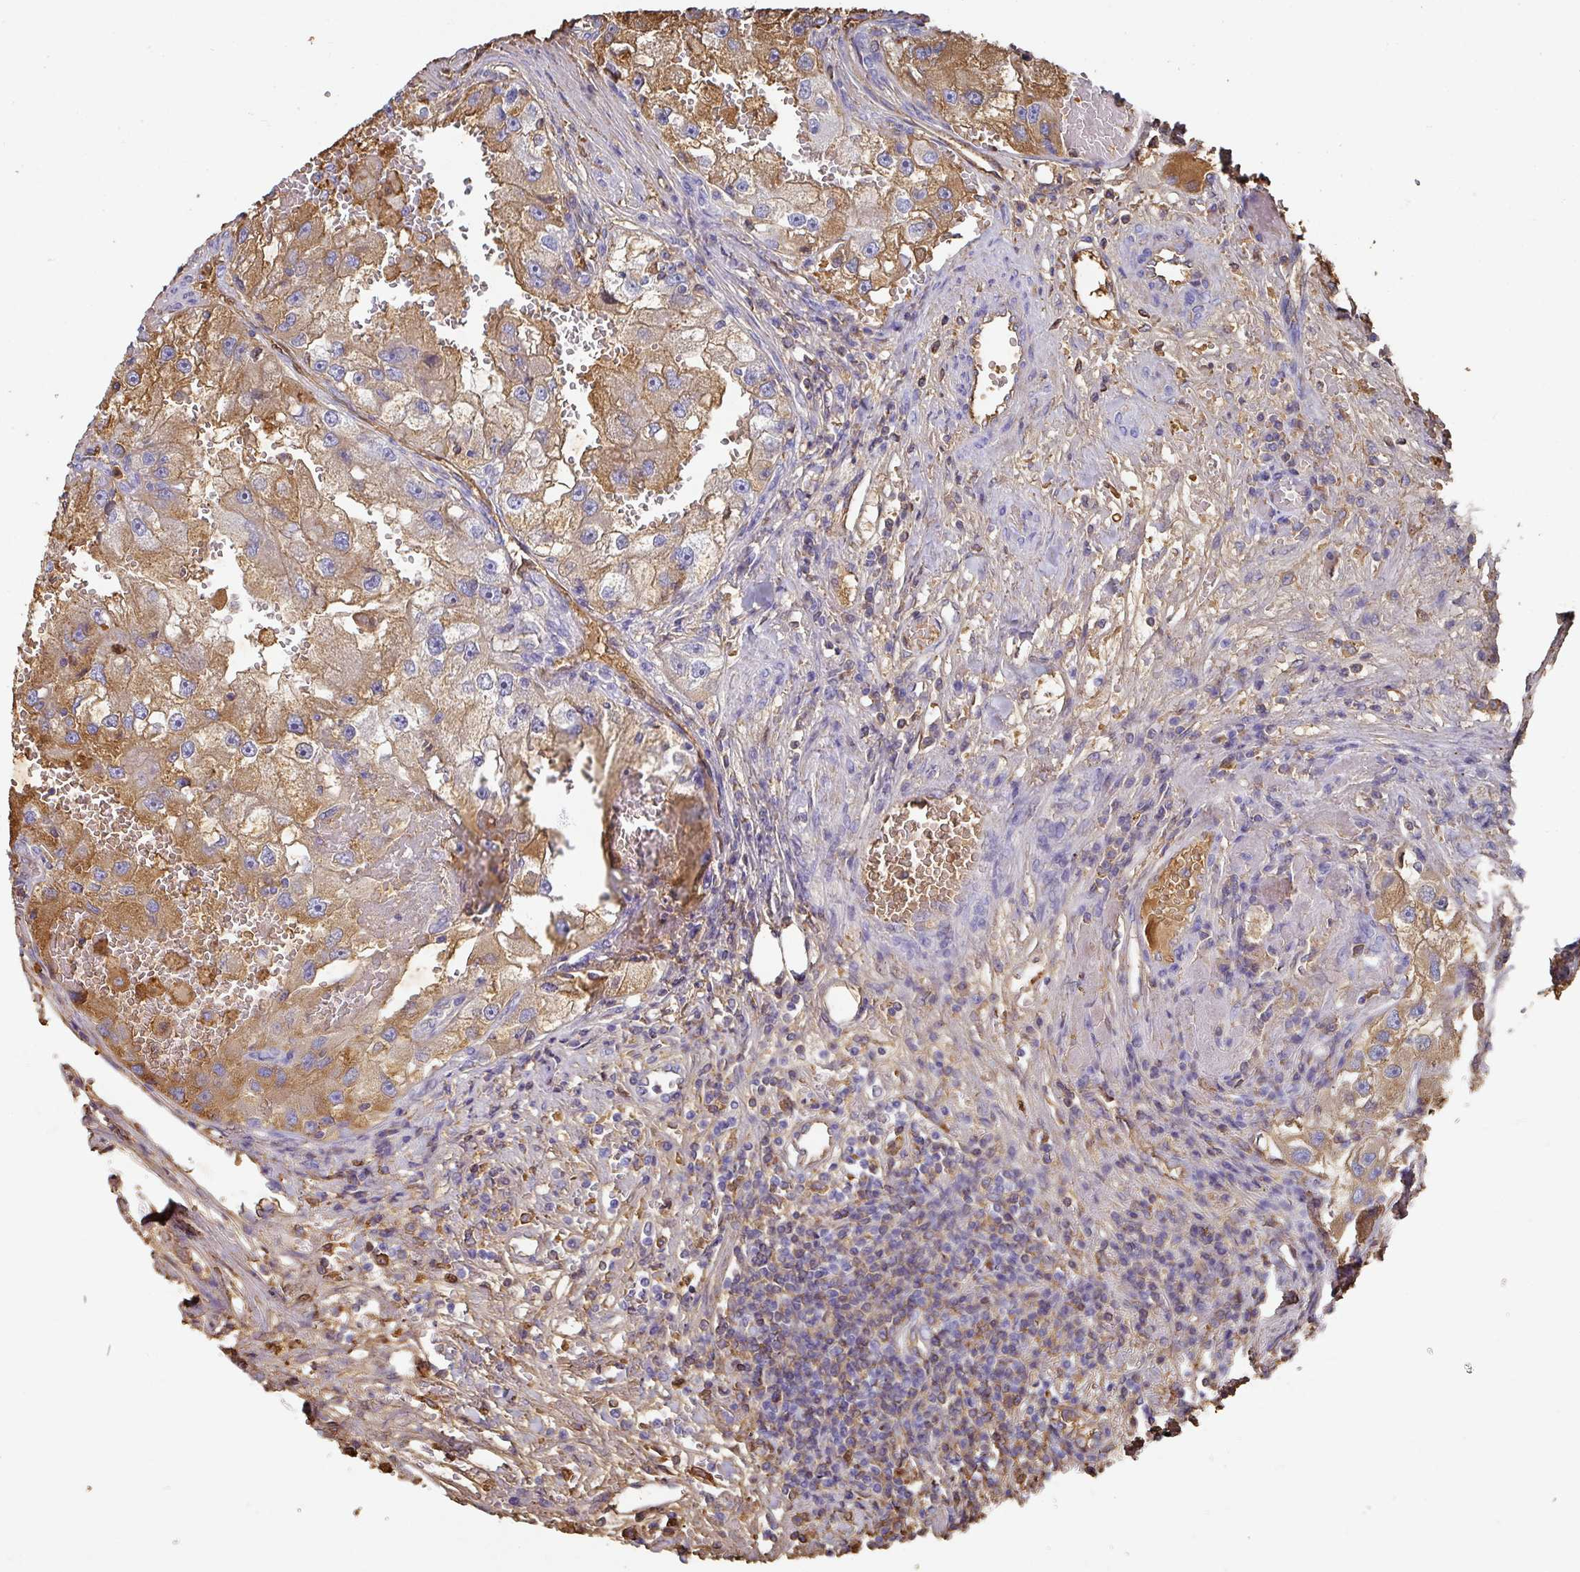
{"staining": {"intensity": "moderate", "quantity": ">75%", "location": "cytoplasmic/membranous"}, "tissue": "renal cancer", "cell_type": "Tumor cells", "image_type": "cancer", "snomed": [{"axis": "morphology", "description": "Adenocarcinoma, NOS"}, {"axis": "topography", "description": "Kidney"}], "caption": "This photomicrograph exhibits IHC staining of adenocarcinoma (renal), with medium moderate cytoplasmic/membranous staining in about >75% of tumor cells.", "gene": "ALB", "patient": {"sex": "male", "age": 63}}